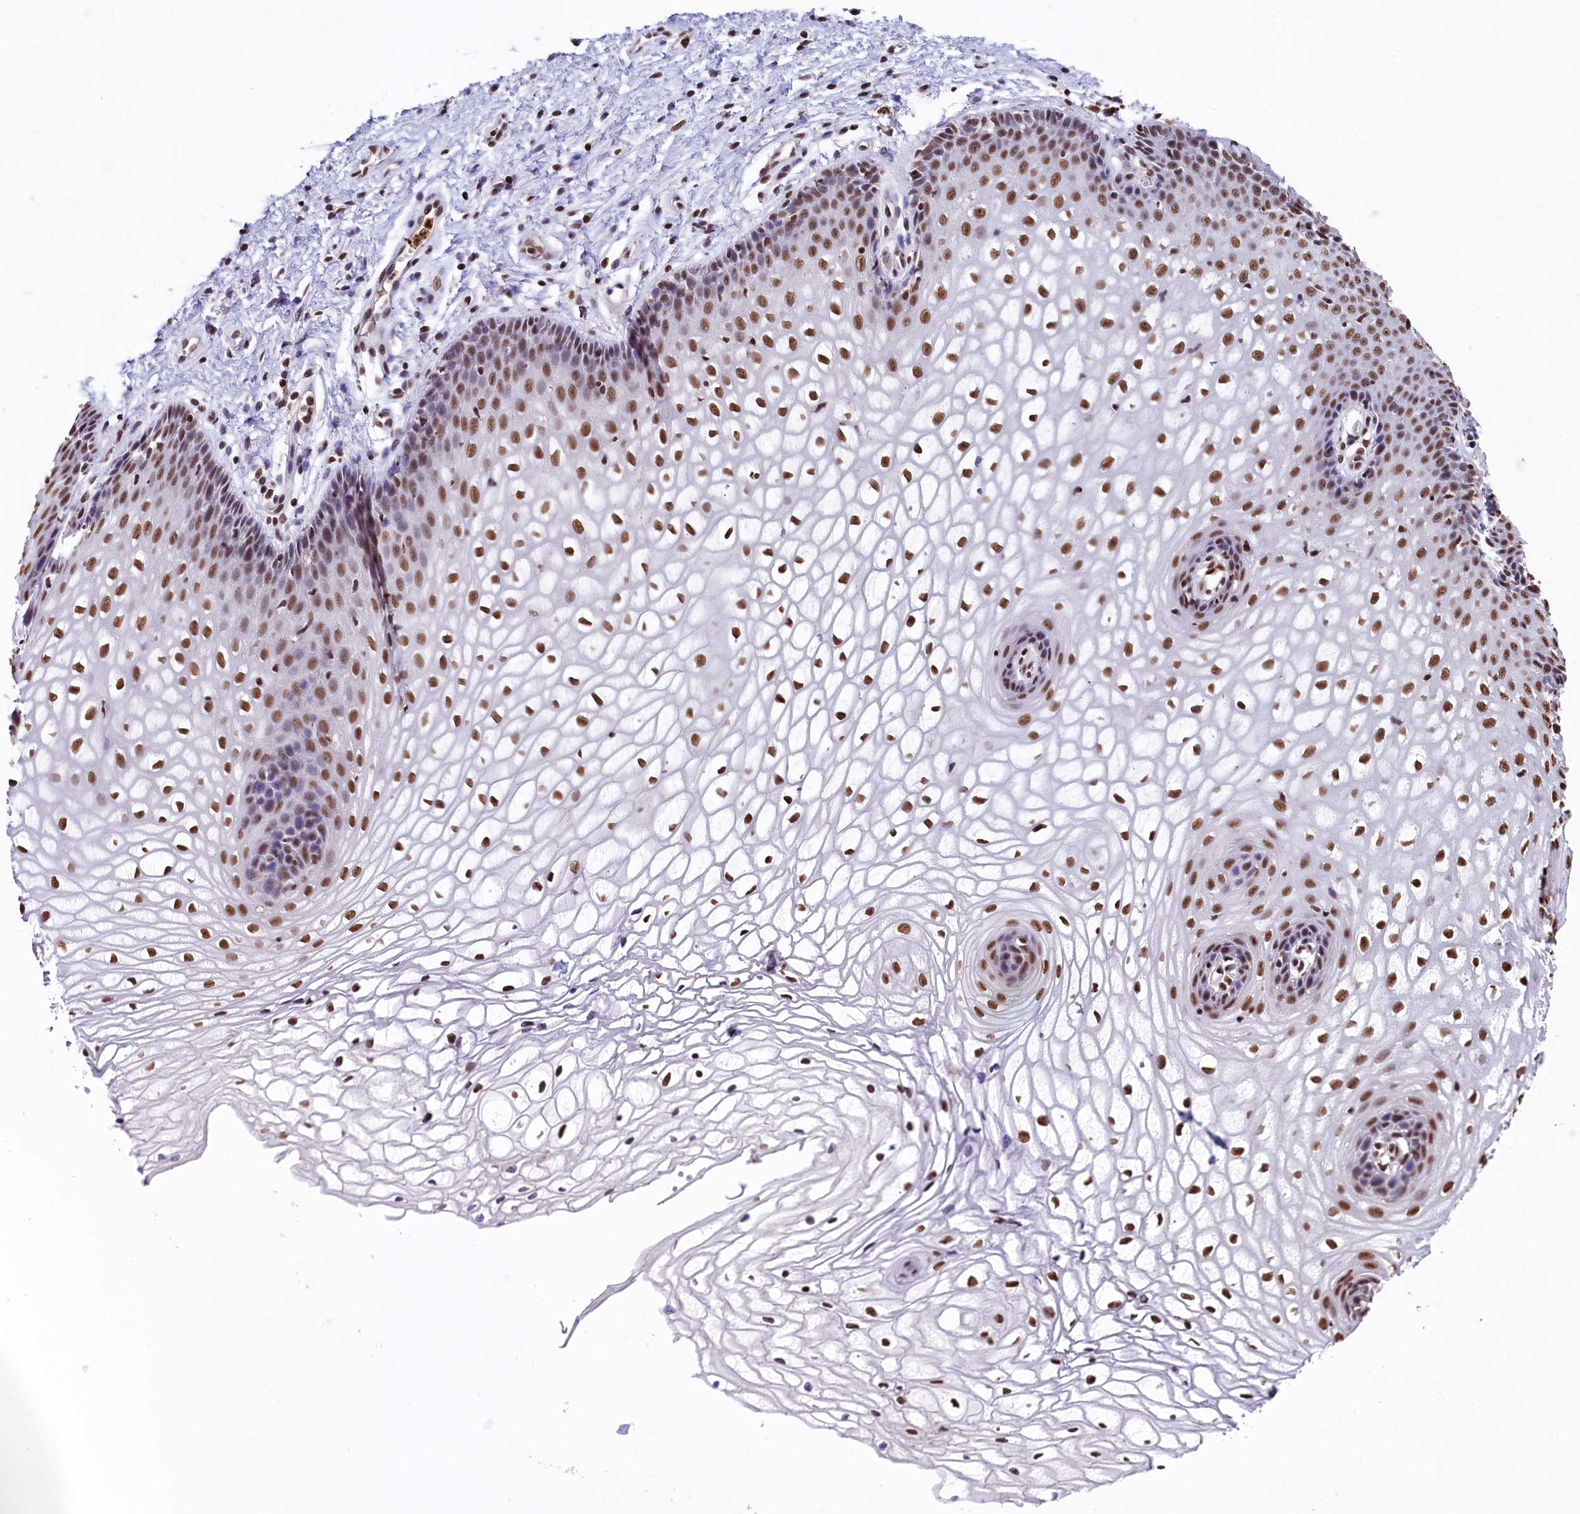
{"staining": {"intensity": "moderate", "quantity": ">75%", "location": "nuclear"}, "tissue": "vagina", "cell_type": "Squamous epithelial cells", "image_type": "normal", "snomed": [{"axis": "morphology", "description": "Normal tissue, NOS"}, {"axis": "topography", "description": "Vagina"}], "caption": "High-power microscopy captured an immunohistochemistry histopathology image of benign vagina, revealing moderate nuclear expression in about >75% of squamous epithelial cells.", "gene": "SNRPD2", "patient": {"sex": "female", "age": 34}}